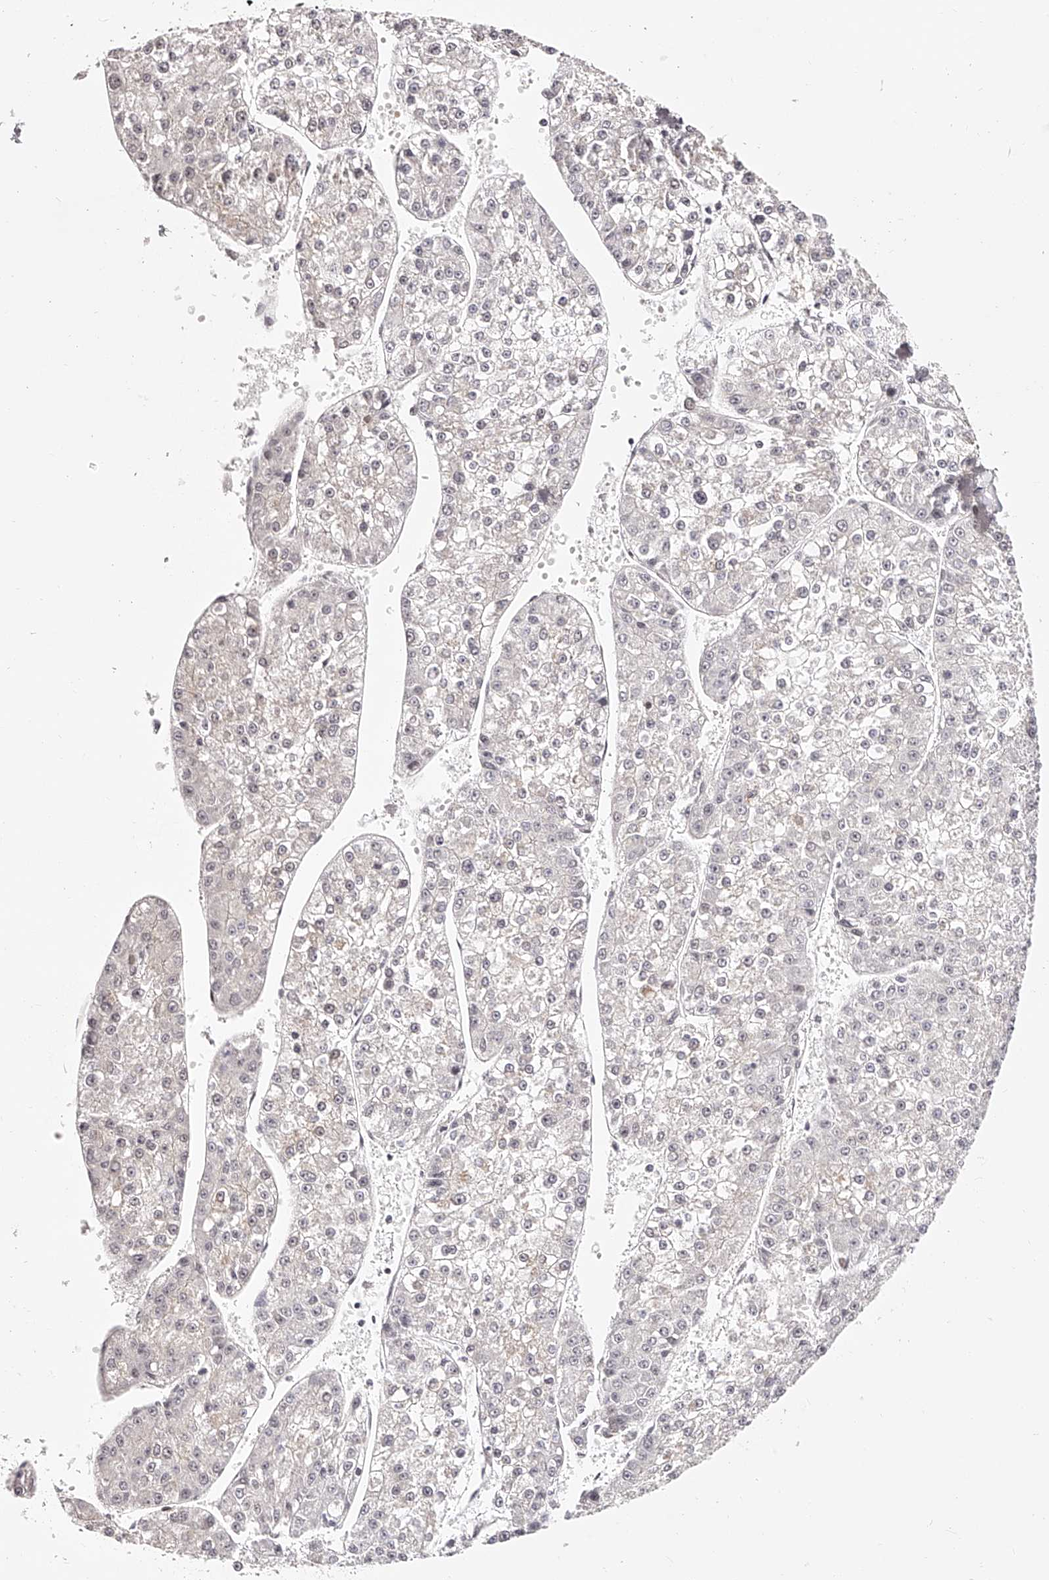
{"staining": {"intensity": "negative", "quantity": "none", "location": "none"}, "tissue": "liver cancer", "cell_type": "Tumor cells", "image_type": "cancer", "snomed": [{"axis": "morphology", "description": "Carcinoma, Hepatocellular, NOS"}, {"axis": "topography", "description": "Liver"}], "caption": "This micrograph is of liver cancer stained with immunohistochemistry to label a protein in brown with the nuclei are counter-stained blue. There is no expression in tumor cells.", "gene": "USF3", "patient": {"sex": "female", "age": 73}}